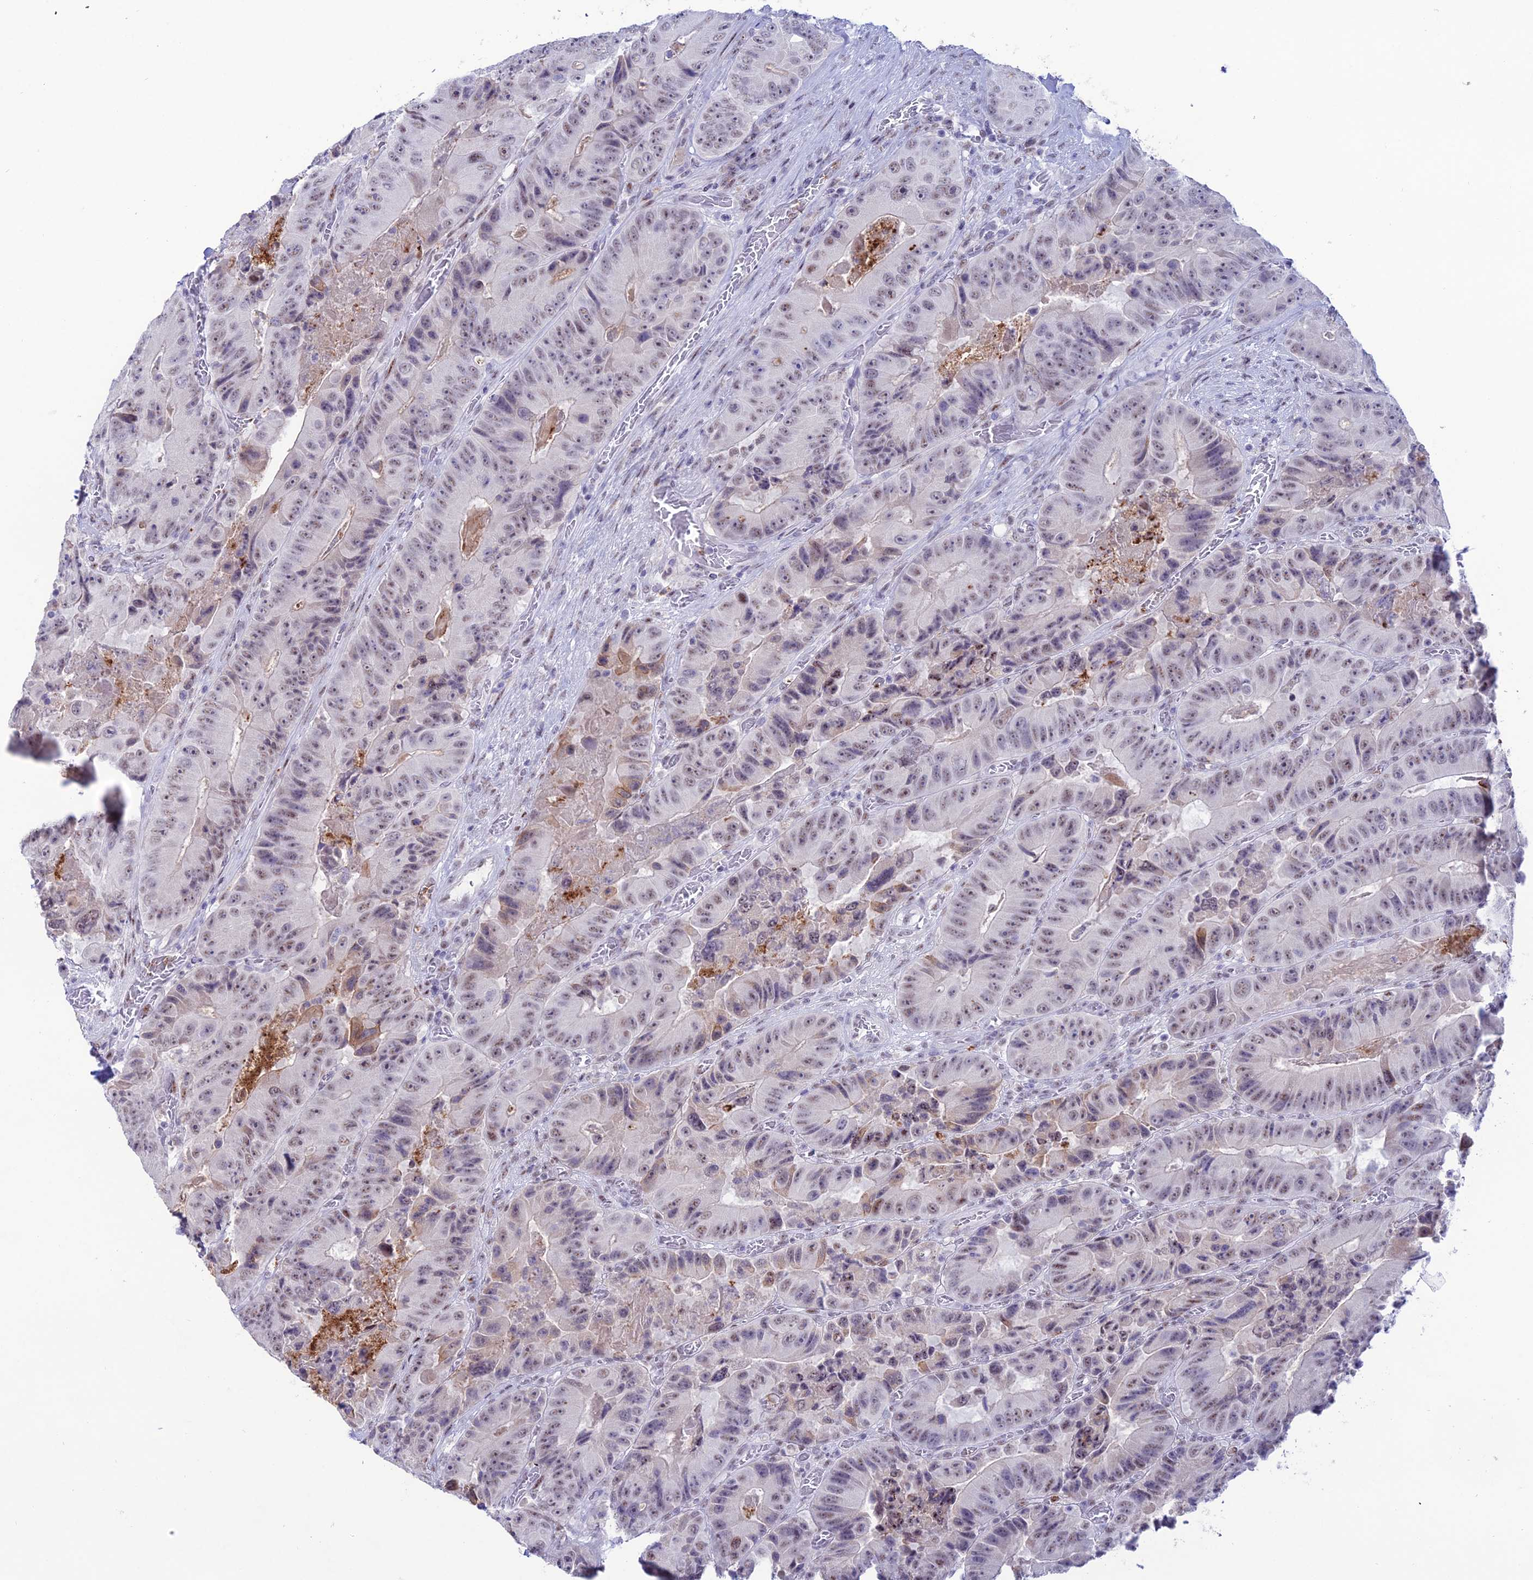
{"staining": {"intensity": "weak", "quantity": ">75%", "location": "nuclear"}, "tissue": "colorectal cancer", "cell_type": "Tumor cells", "image_type": "cancer", "snomed": [{"axis": "morphology", "description": "Adenocarcinoma, NOS"}, {"axis": "topography", "description": "Colon"}], "caption": "Immunohistochemistry (IHC) (DAB) staining of human colorectal cancer displays weak nuclear protein expression in about >75% of tumor cells.", "gene": "MFSD2B", "patient": {"sex": "female", "age": 86}}